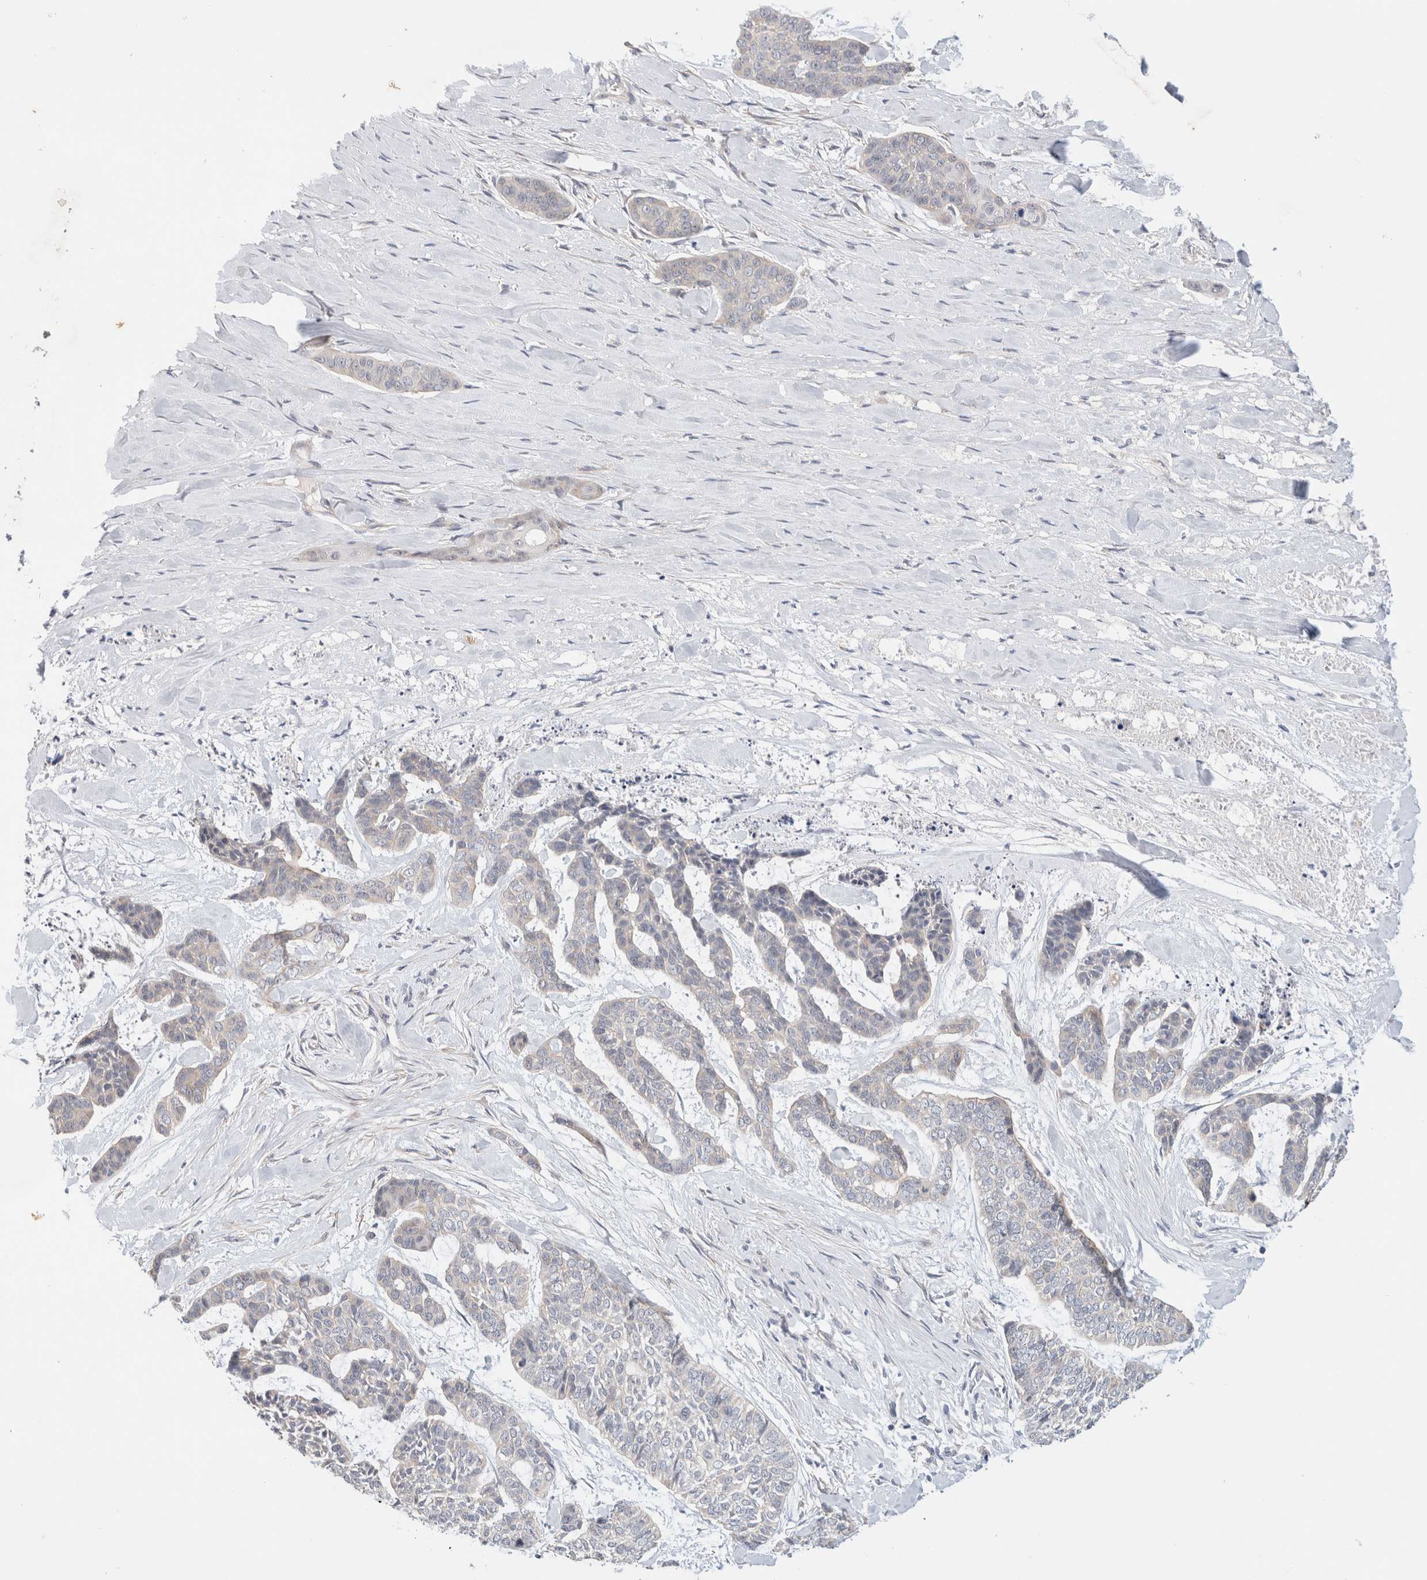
{"staining": {"intensity": "negative", "quantity": "none", "location": "none"}, "tissue": "skin cancer", "cell_type": "Tumor cells", "image_type": "cancer", "snomed": [{"axis": "morphology", "description": "Basal cell carcinoma"}, {"axis": "topography", "description": "Skin"}], "caption": "IHC of skin cancer displays no positivity in tumor cells.", "gene": "SPRTN", "patient": {"sex": "female", "age": 64}}